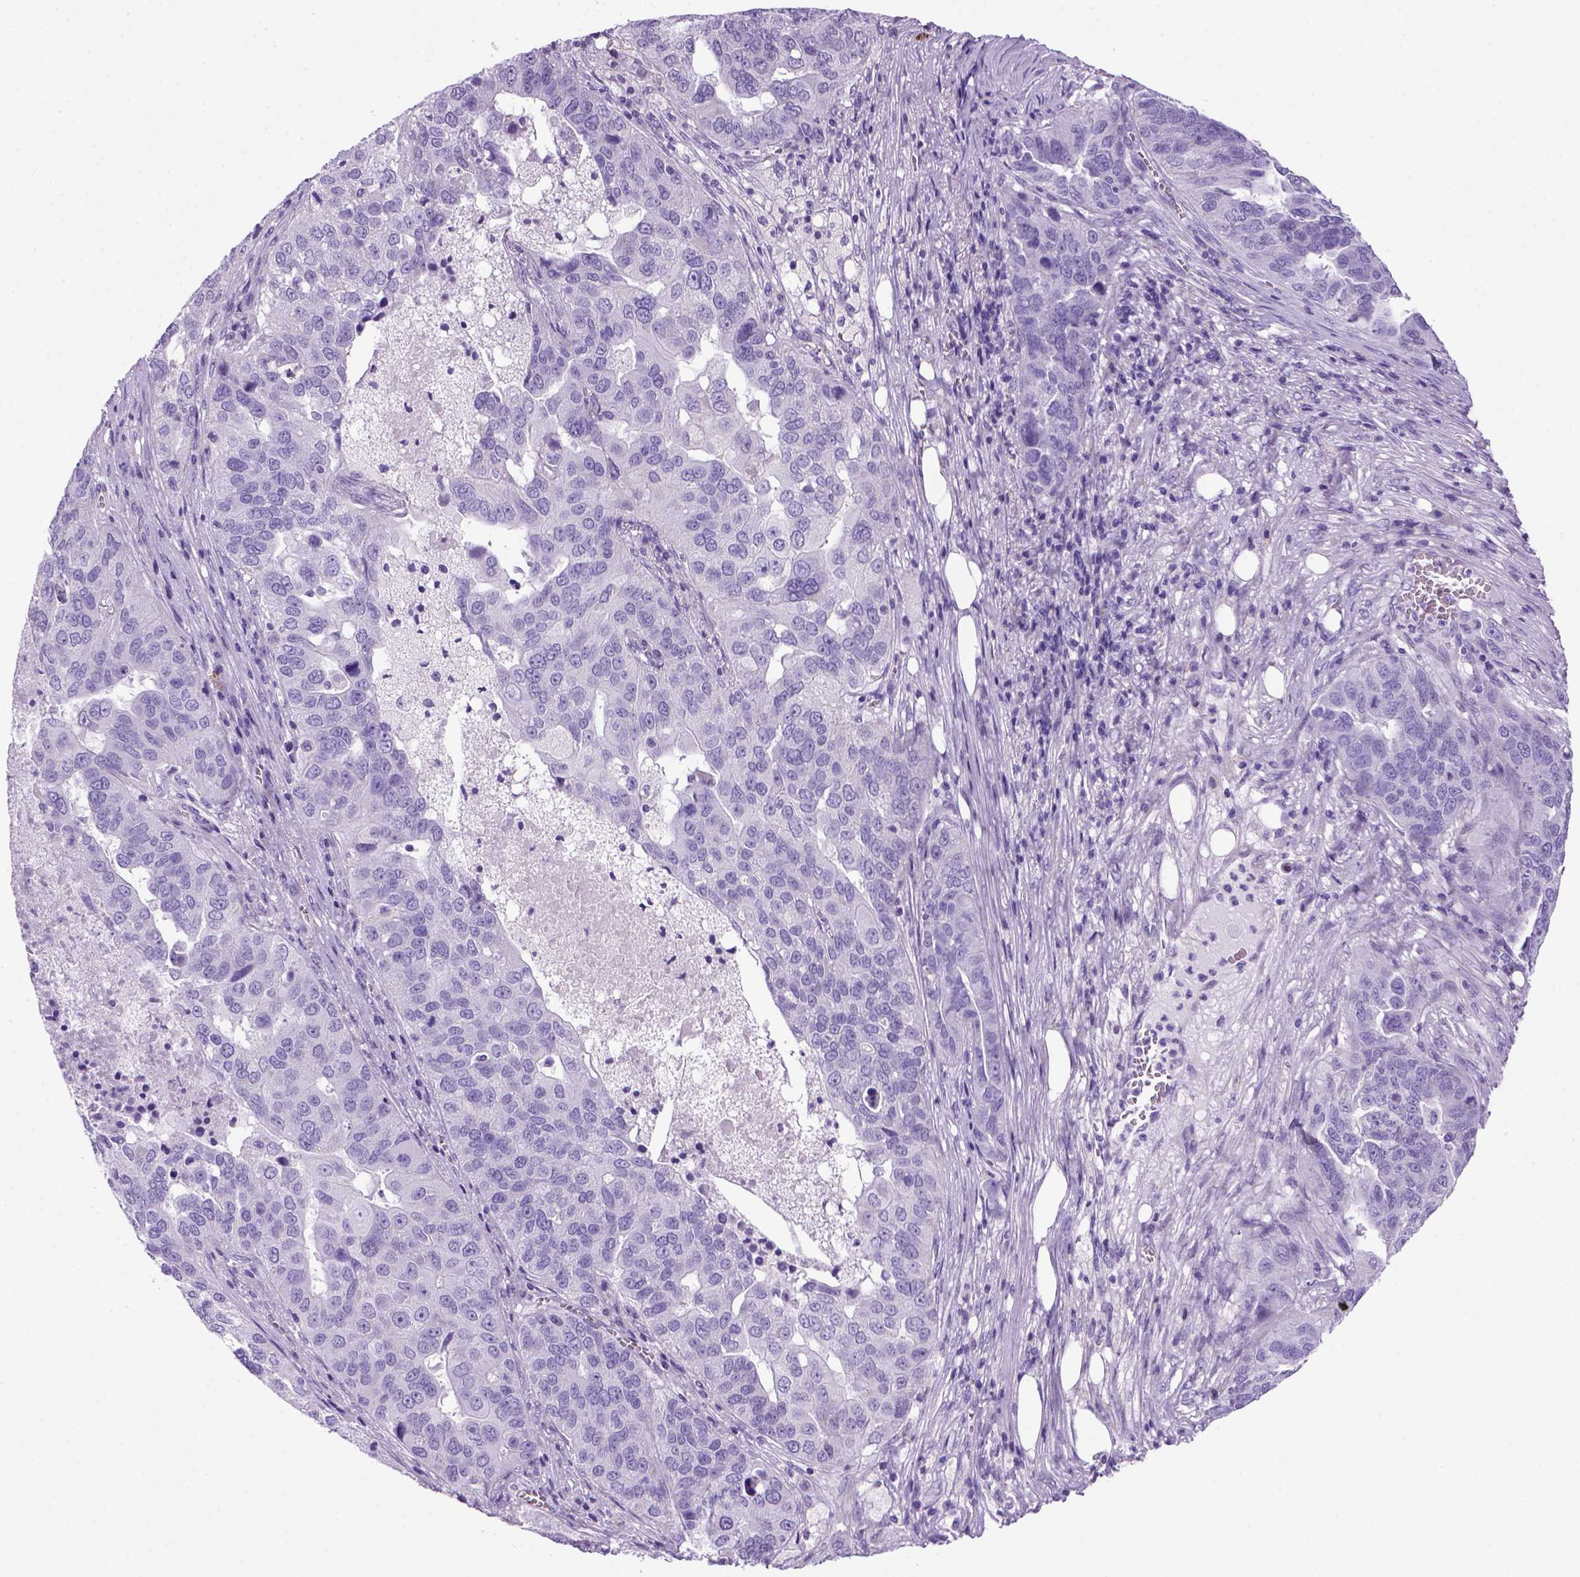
{"staining": {"intensity": "negative", "quantity": "none", "location": "none"}, "tissue": "ovarian cancer", "cell_type": "Tumor cells", "image_type": "cancer", "snomed": [{"axis": "morphology", "description": "Carcinoma, endometroid"}, {"axis": "topography", "description": "Soft tissue"}, {"axis": "topography", "description": "Ovary"}], "caption": "A photomicrograph of human ovarian endometroid carcinoma is negative for staining in tumor cells.", "gene": "ARHGEF33", "patient": {"sex": "female", "age": 52}}